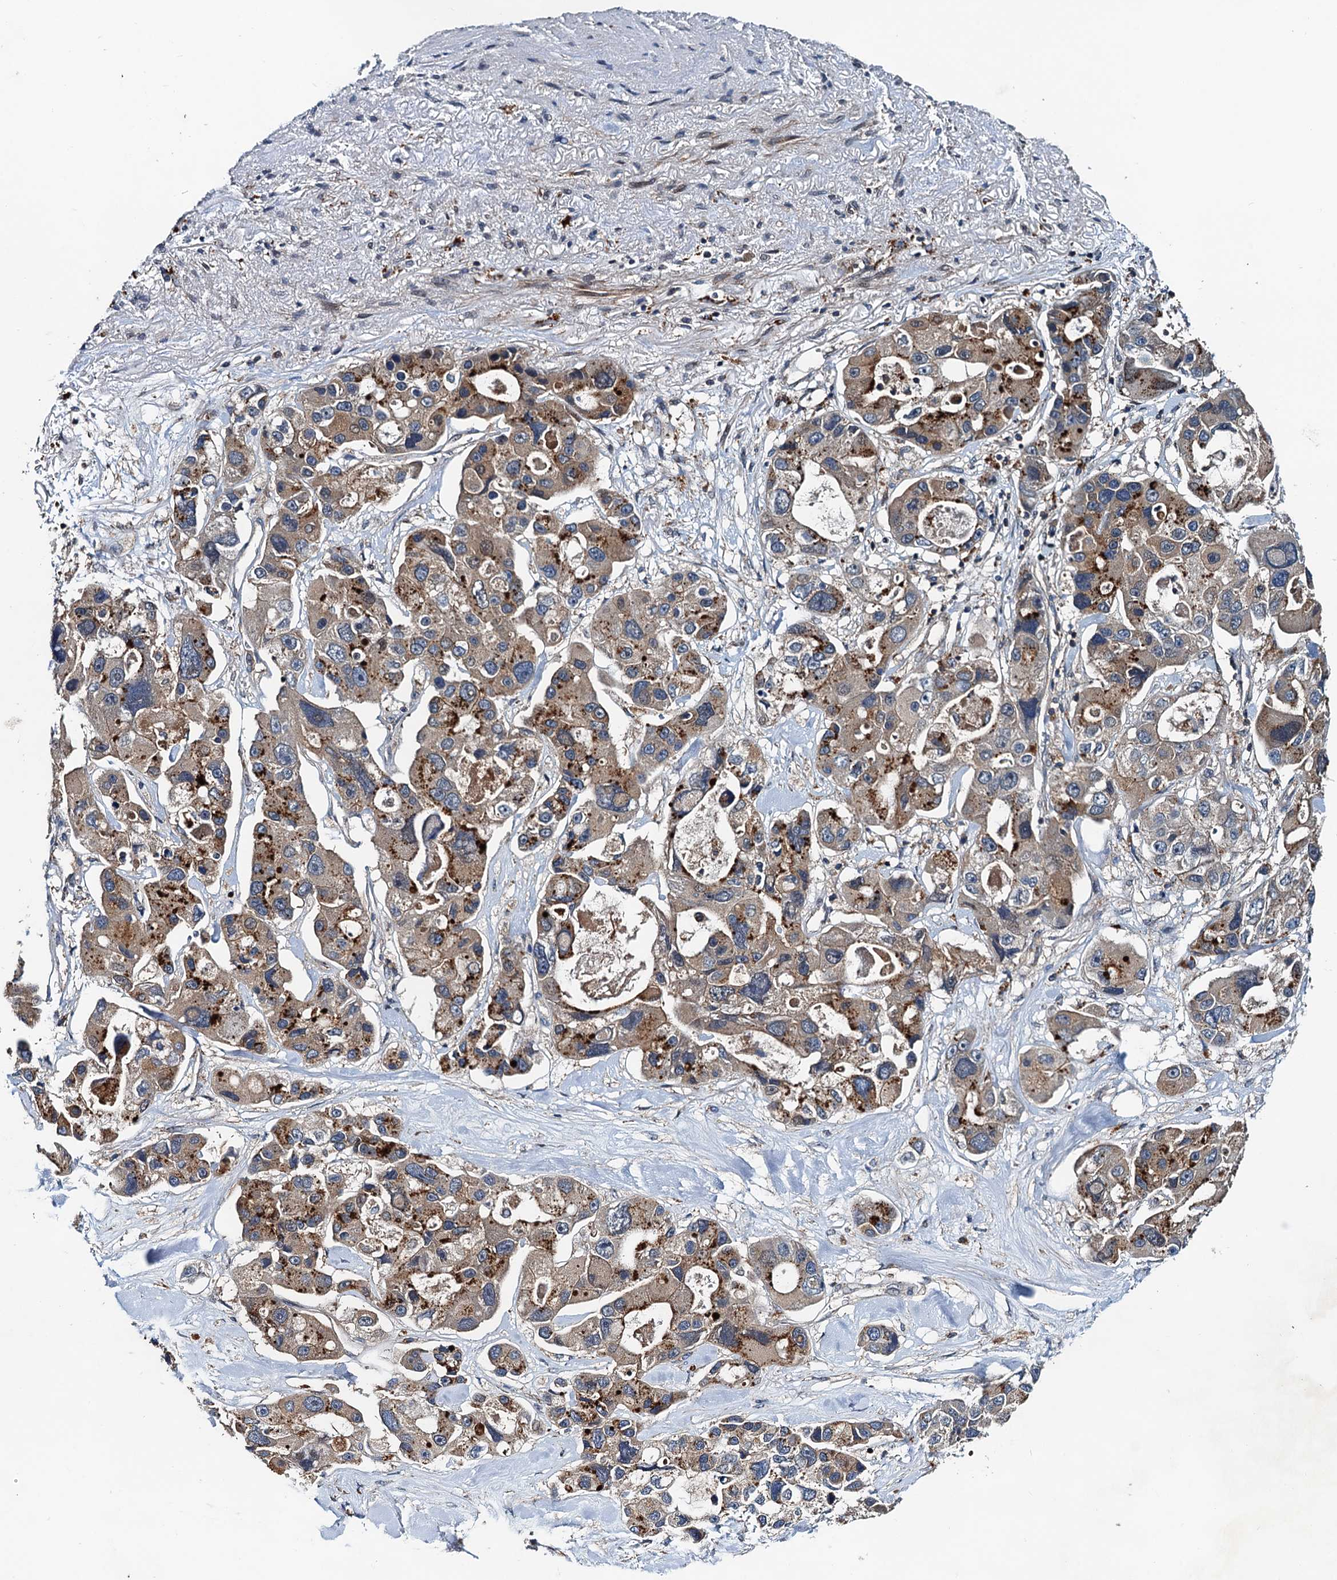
{"staining": {"intensity": "moderate", "quantity": ">75%", "location": "cytoplasmic/membranous"}, "tissue": "lung cancer", "cell_type": "Tumor cells", "image_type": "cancer", "snomed": [{"axis": "morphology", "description": "Adenocarcinoma, NOS"}, {"axis": "topography", "description": "Lung"}], "caption": "Protein expression analysis of lung cancer (adenocarcinoma) shows moderate cytoplasmic/membranous staining in approximately >75% of tumor cells.", "gene": "EFL1", "patient": {"sex": "female", "age": 54}}